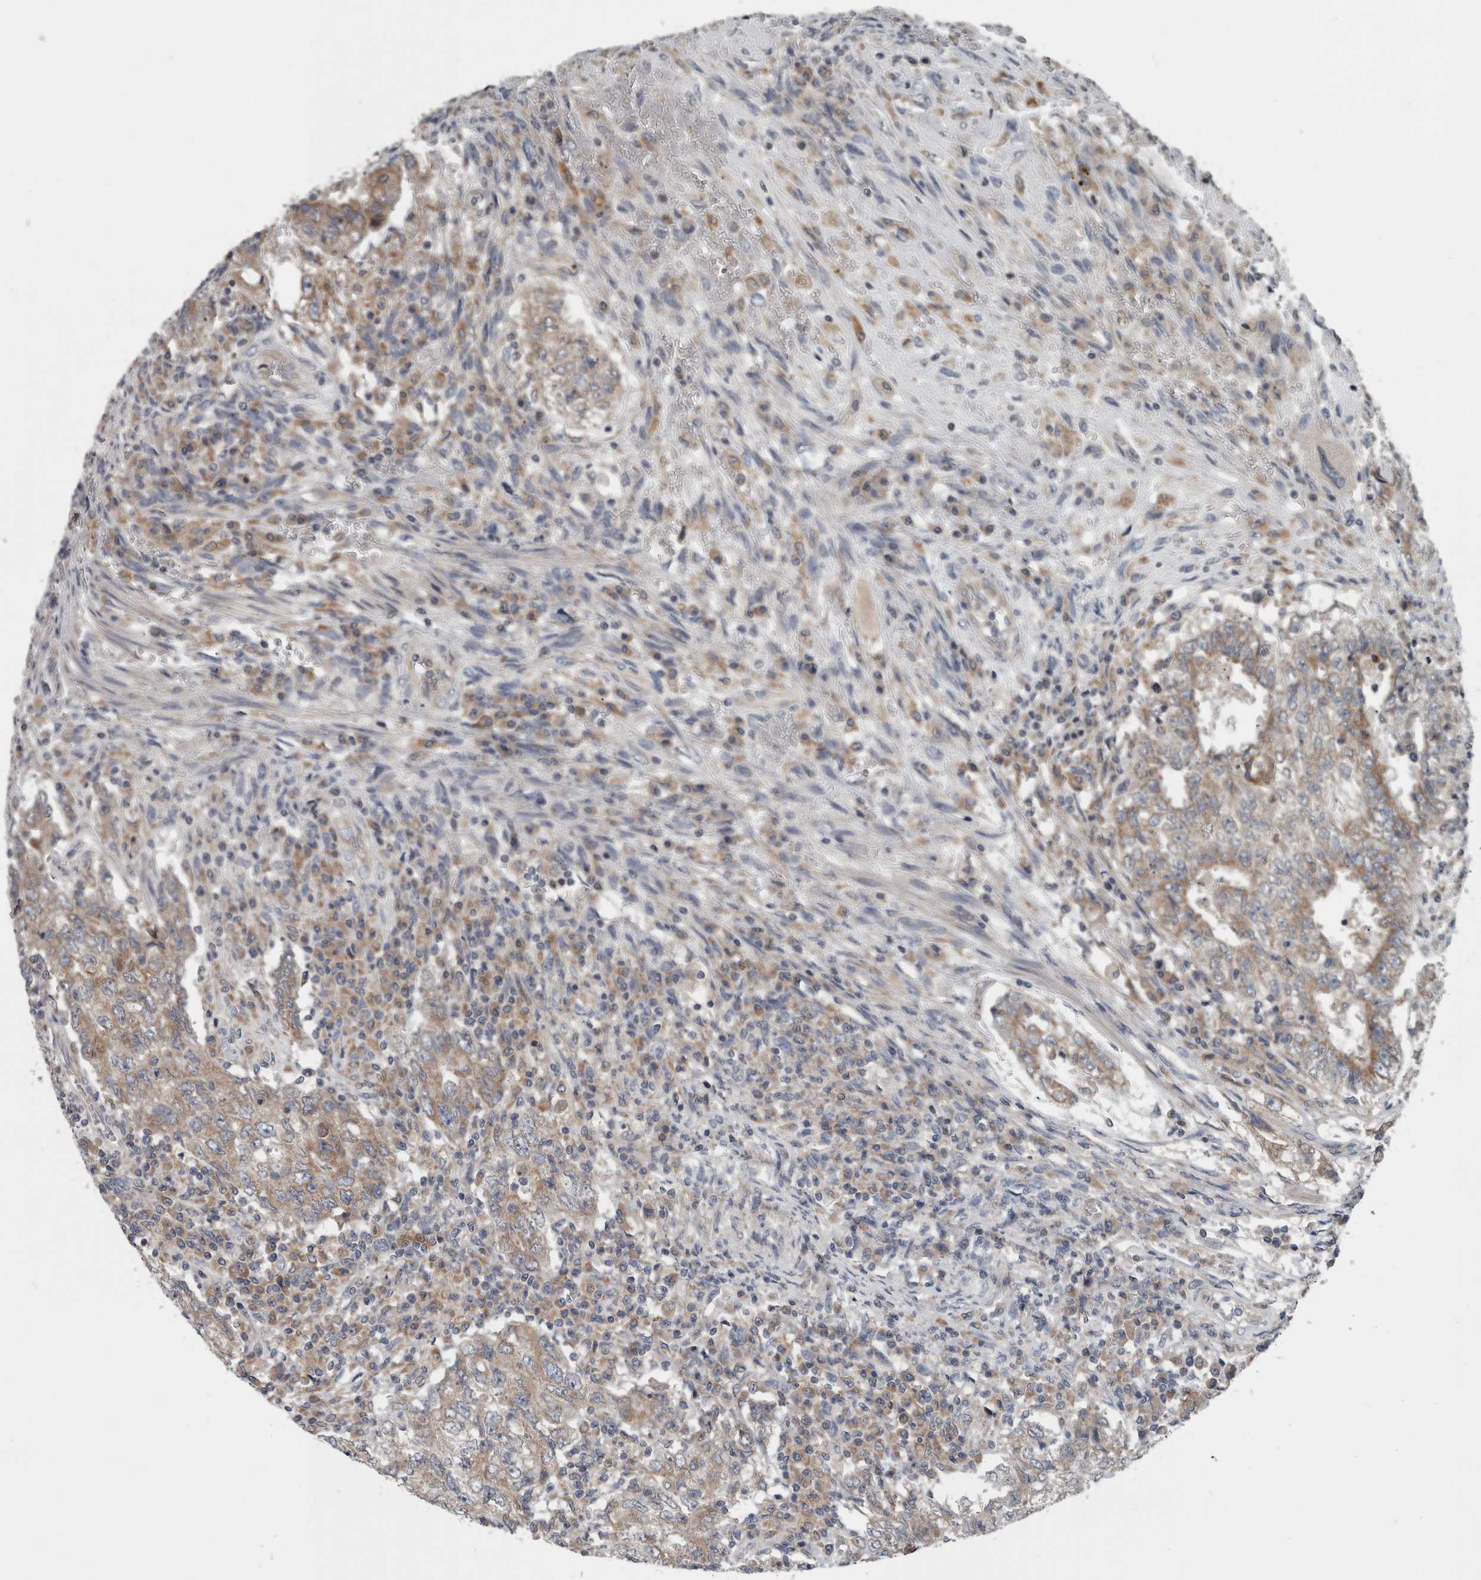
{"staining": {"intensity": "moderate", "quantity": ">75%", "location": "cytoplasmic/membranous"}, "tissue": "testis cancer", "cell_type": "Tumor cells", "image_type": "cancer", "snomed": [{"axis": "morphology", "description": "Carcinoma, Embryonal, NOS"}, {"axis": "topography", "description": "Testis"}], "caption": "Immunohistochemical staining of human embryonal carcinoma (testis) exhibits moderate cytoplasmic/membranous protein positivity in approximately >75% of tumor cells.", "gene": "TMEM199", "patient": {"sex": "male", "age": 26}}